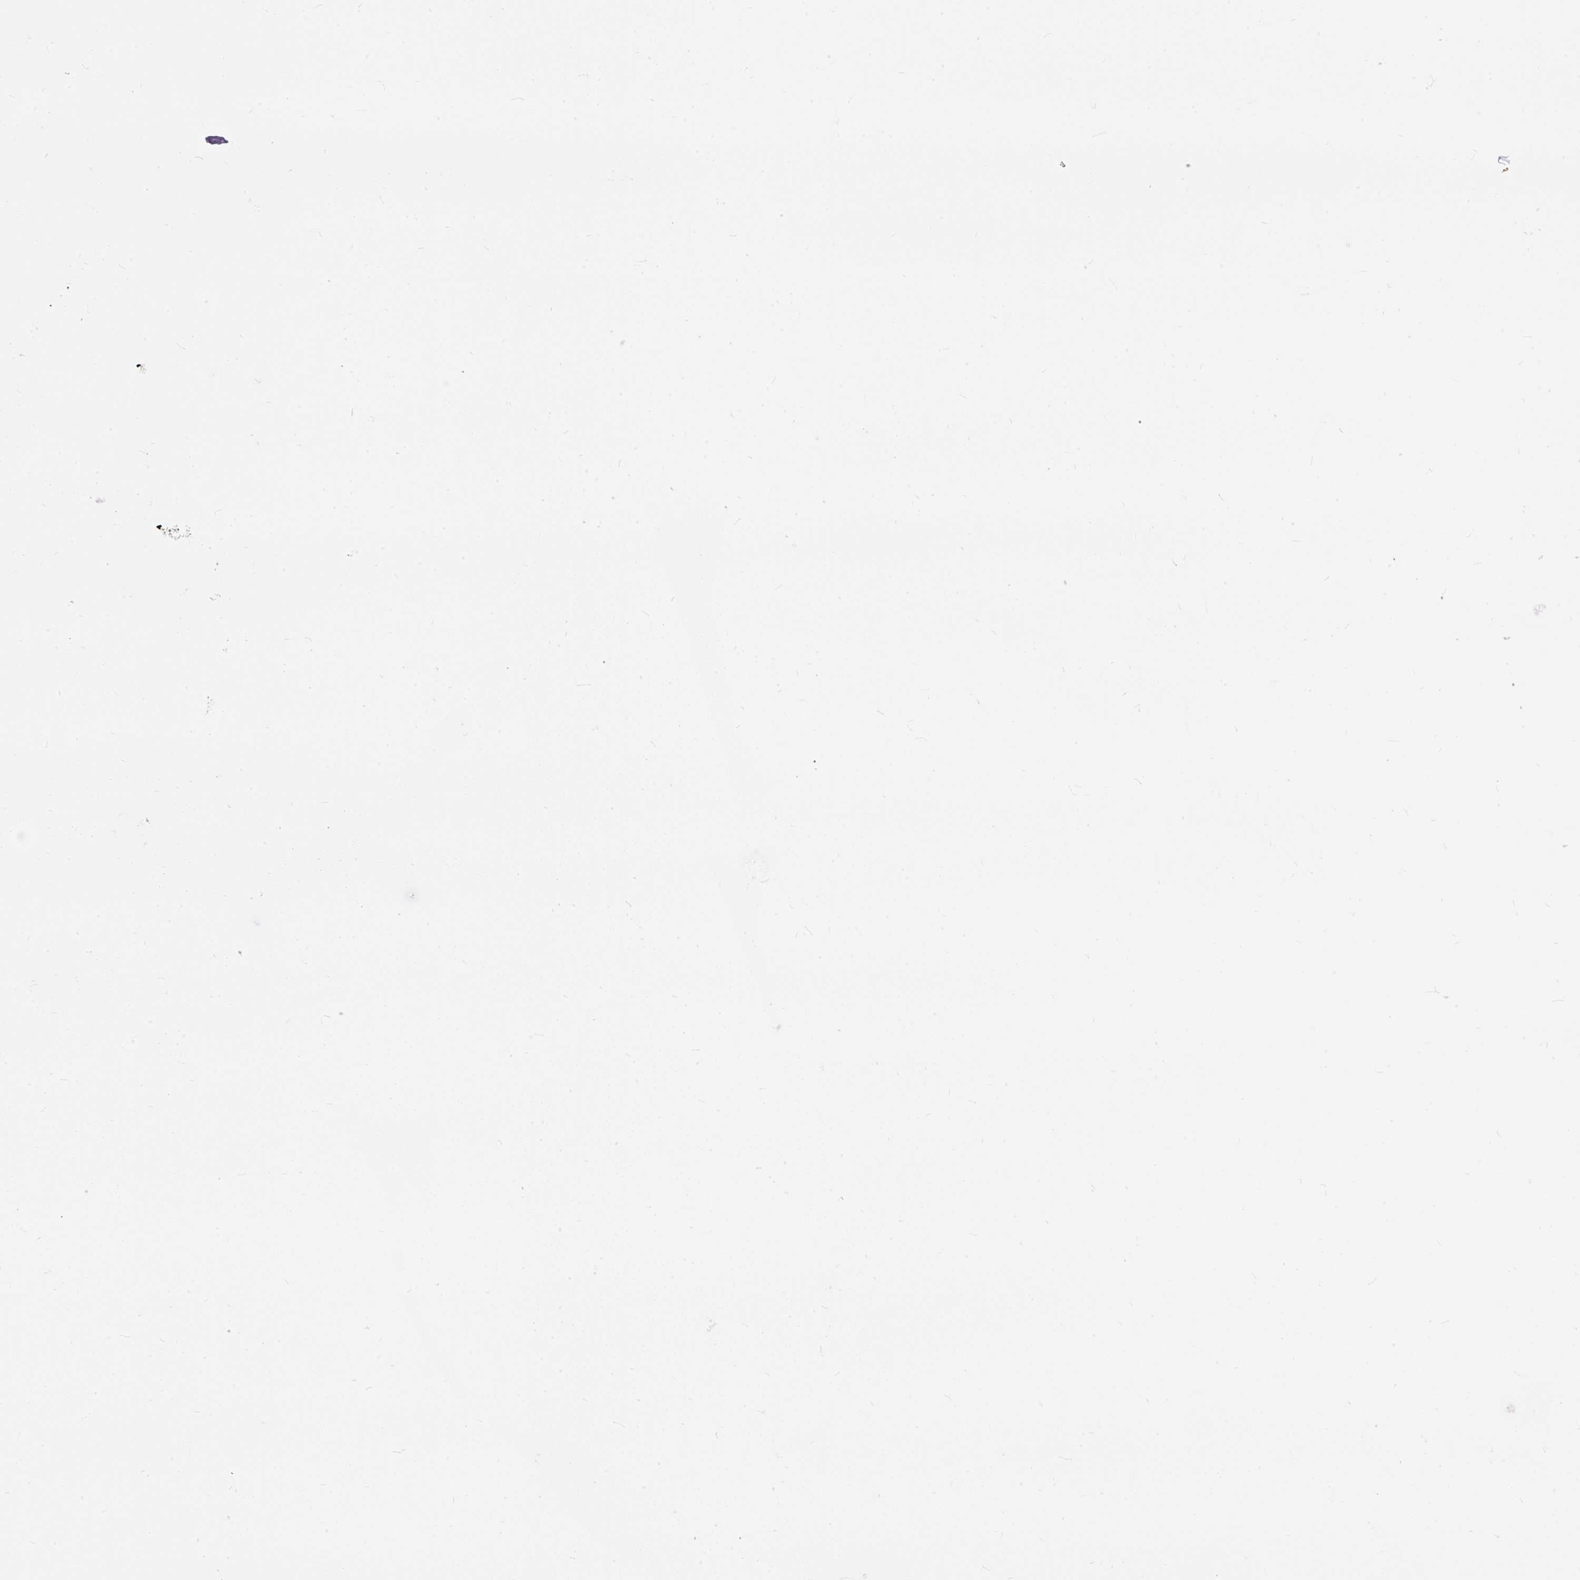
{"staining": {"intensity": "moderate", "quantity": "25%-75%", "location": "cytoplasmic/membranous"}, "tissue": "pancreatic cancer", "cell_type": "Tumor cells", "image_type": "cancer", "snomed": [{"axis": "morphology", "description": "Adenocarcinoma, NOS"}, {"axis": "topography", "description": "Pancreas"}], "caption": "About 25%-75% of tumor cells in human pancreatic adenocarcinoma display moderate cytoplasmic/membranous protein expression as visualized by brown immunohistochemical staining.", "gene": "ZNF256", "patient": {"sex": "female", "age": 50}}